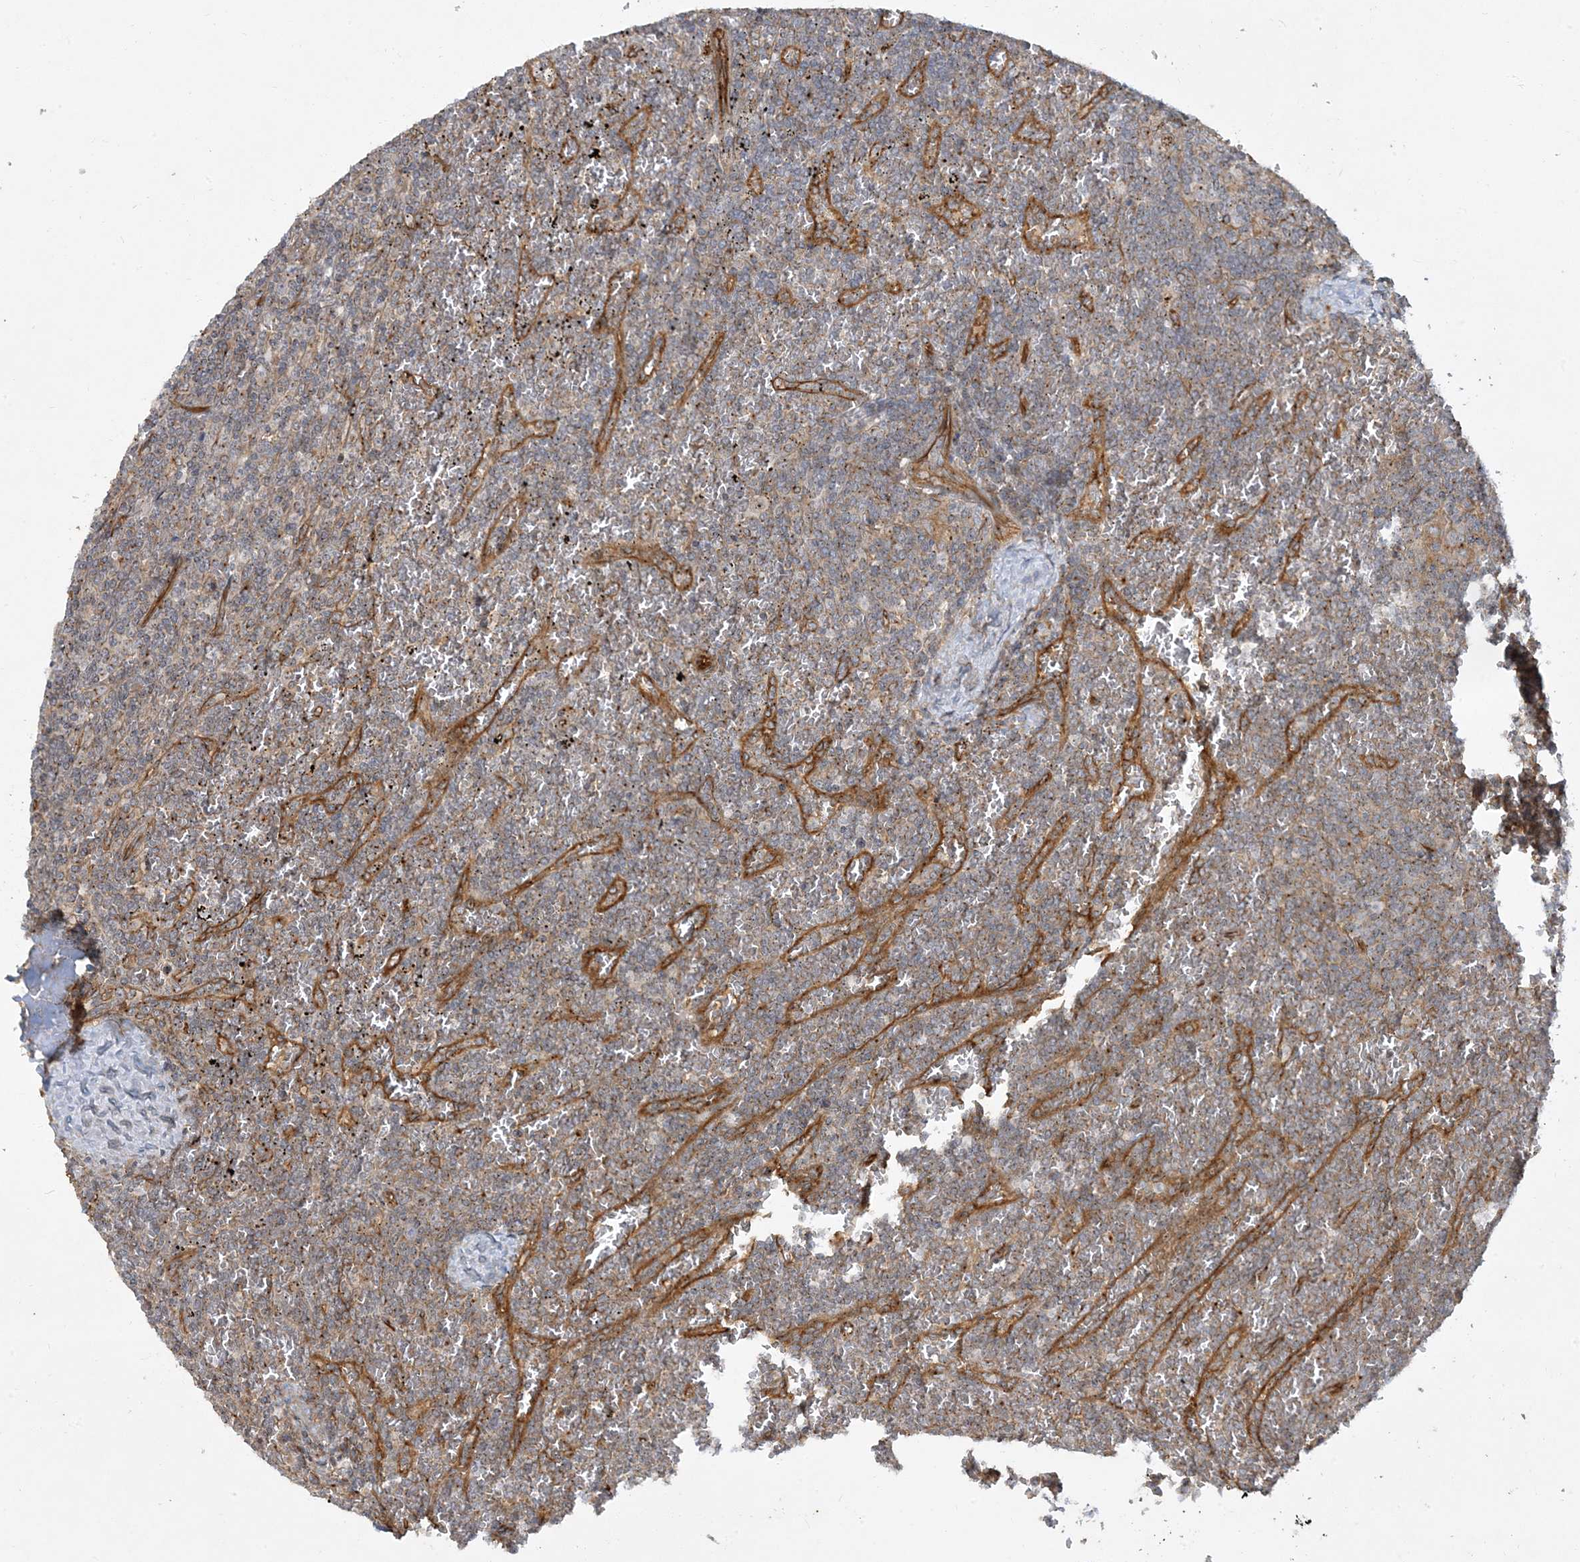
{"staining": {"intensity": "weak", "quantity": "25%-75%", "location": "cytoplasmic/membranous"}, "tissue": "lymphoma", "cell_type": "Tumor cells", "image_type": "cancer", "snomed": [{"axis": "morphology", "description": "Malignant lymphoma, non-Hodgkin's type, Low grade"}, {"axis": "topography", "description": "Spleen"}], "caption": "Immunohistochemical staining of lymphoma demonstrates low levels of weak cytoplasmic/membranous expression in about 25%-75% of tumor cells.", "gene": "ATP23", "patient": {"sex": "female", "age": 19}}